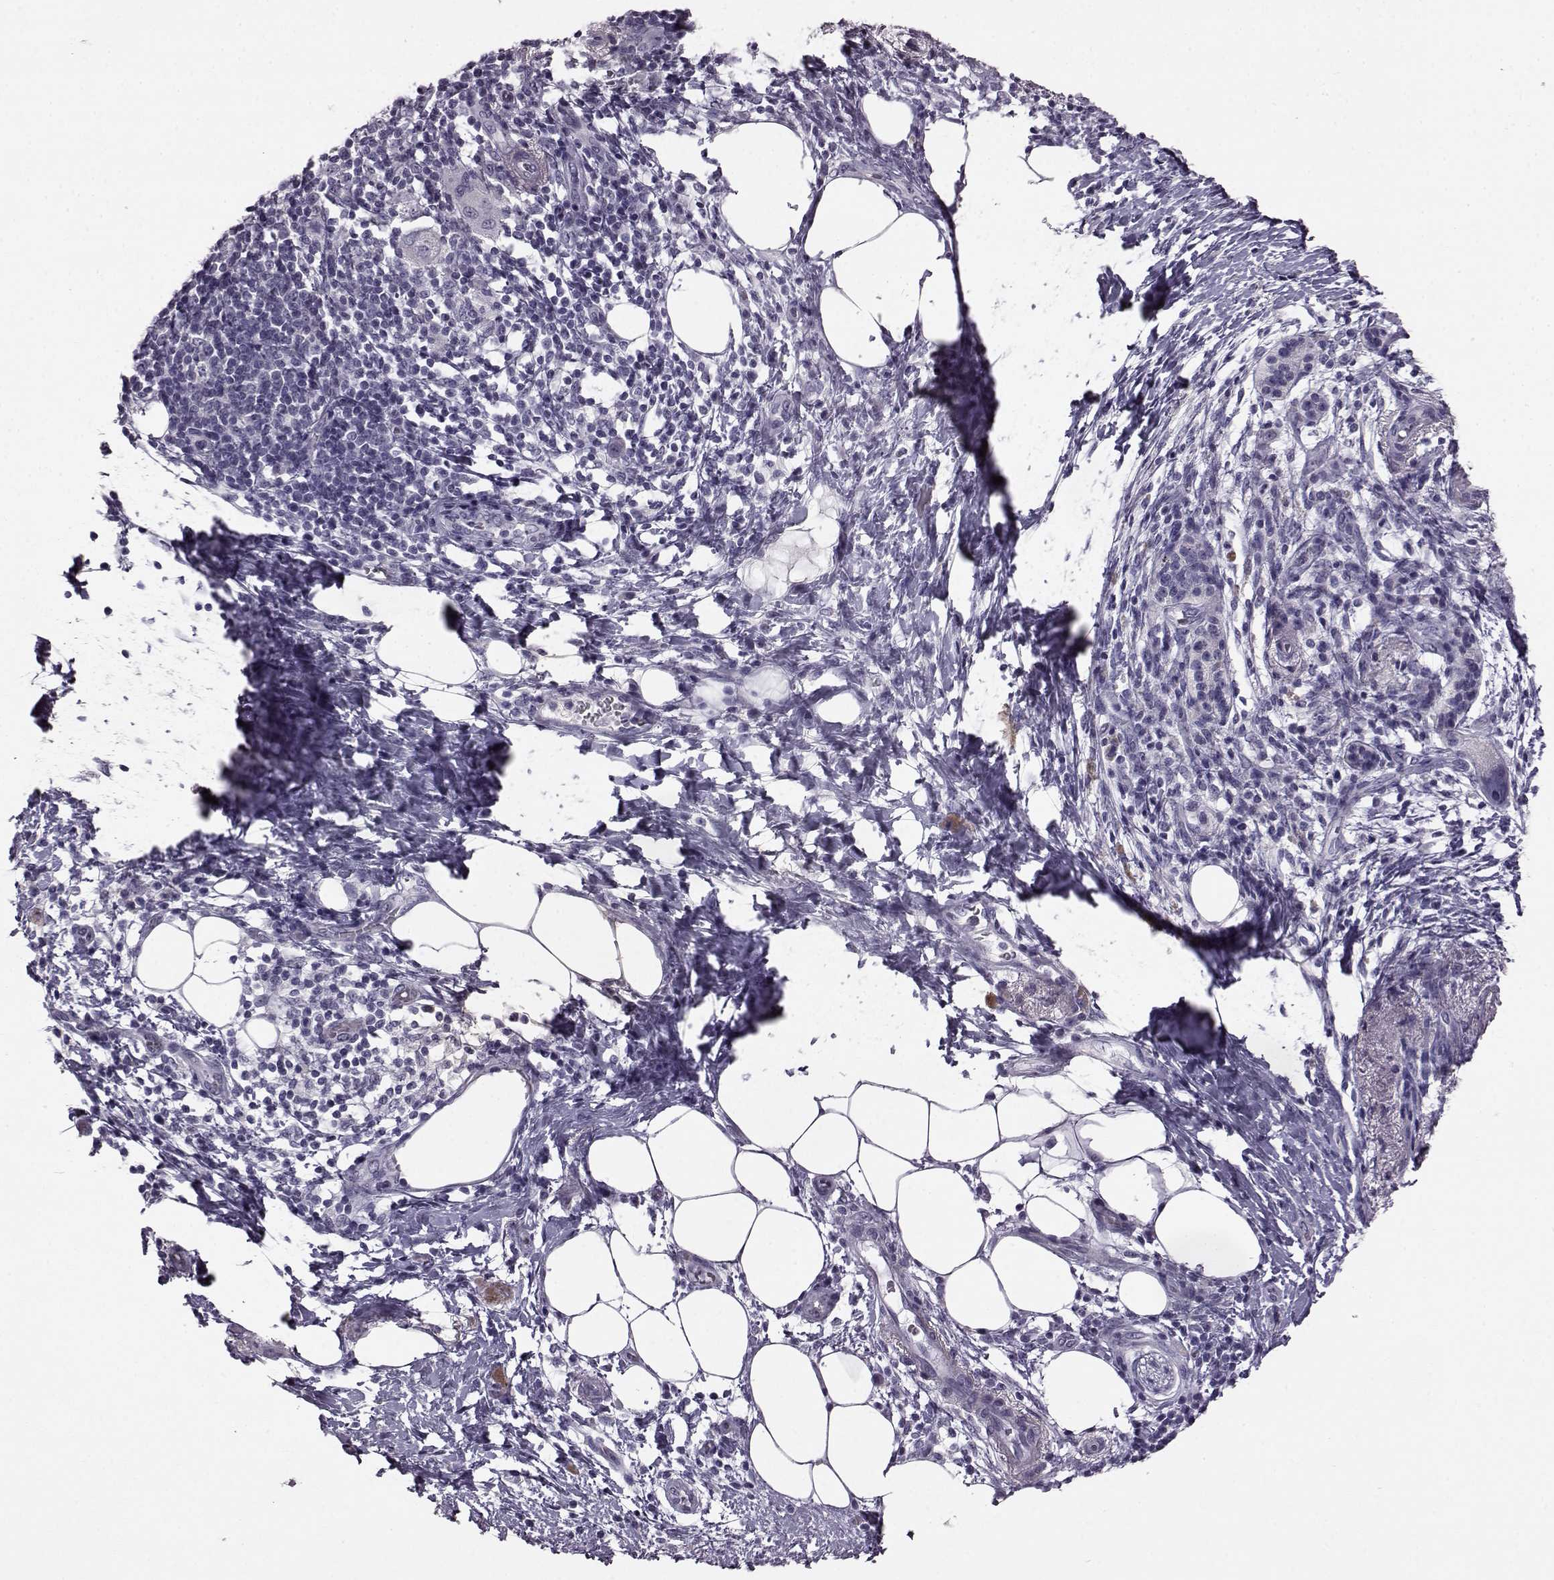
{"staining": {"intensity": "negative", "quantity": "none", "location": "none"}, "tissue": "pancreatic cancer", "cell_type": "Tumor cells", "image_type": "cancer", "snomed": [{"axis": "morphology", "description": "Adenocarcinoma, NOS"}, {"axis": "topography", "description": "Pancreas"}], "caption": "Micrograph shows no significant protein staining in tumor cells of pancreatic adenocarcinoma.", "gene": "ODAD4", "patient": {"sex": "female", "age": 72}}